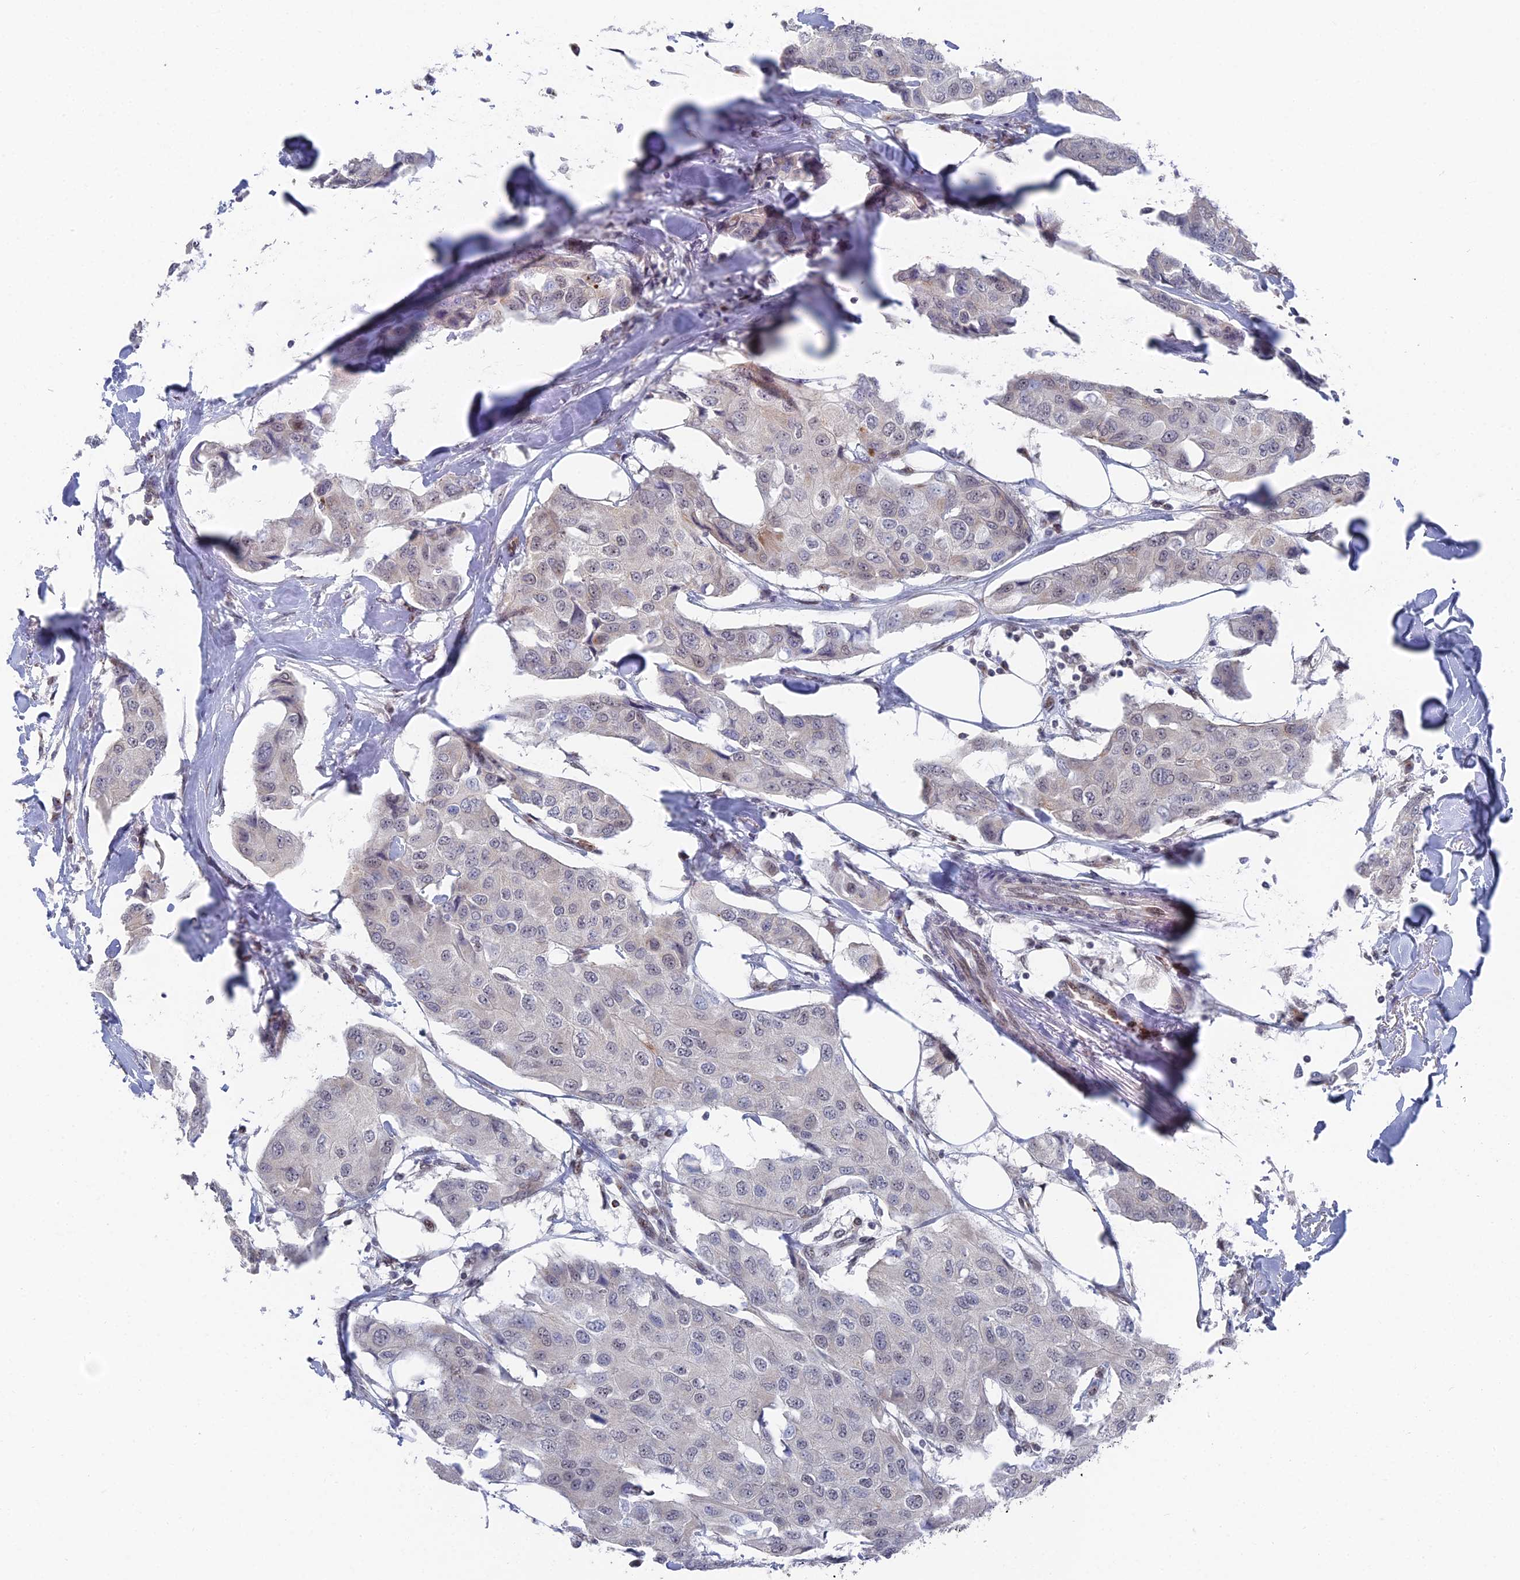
{"staining": {"intensity": "negative", "quantity": "none", "location": "none"}, "tissue": "breast cancer", "cell_type": "Tumor cells", "image_type": "cancer", "snomed": [{"axis": "morphology", "description": "Duct carcinoma"}, {"axis": "topography", "description": "Breast"}], "caption": "The micrograph exhibits no significant positivity in tumor cells of breast cancer. (Immunohistochemistry (ihc), brightfield microscopy, high magnification).", "gene": "FHIP2A", "patient": {"sex": "female", "age": 80}}